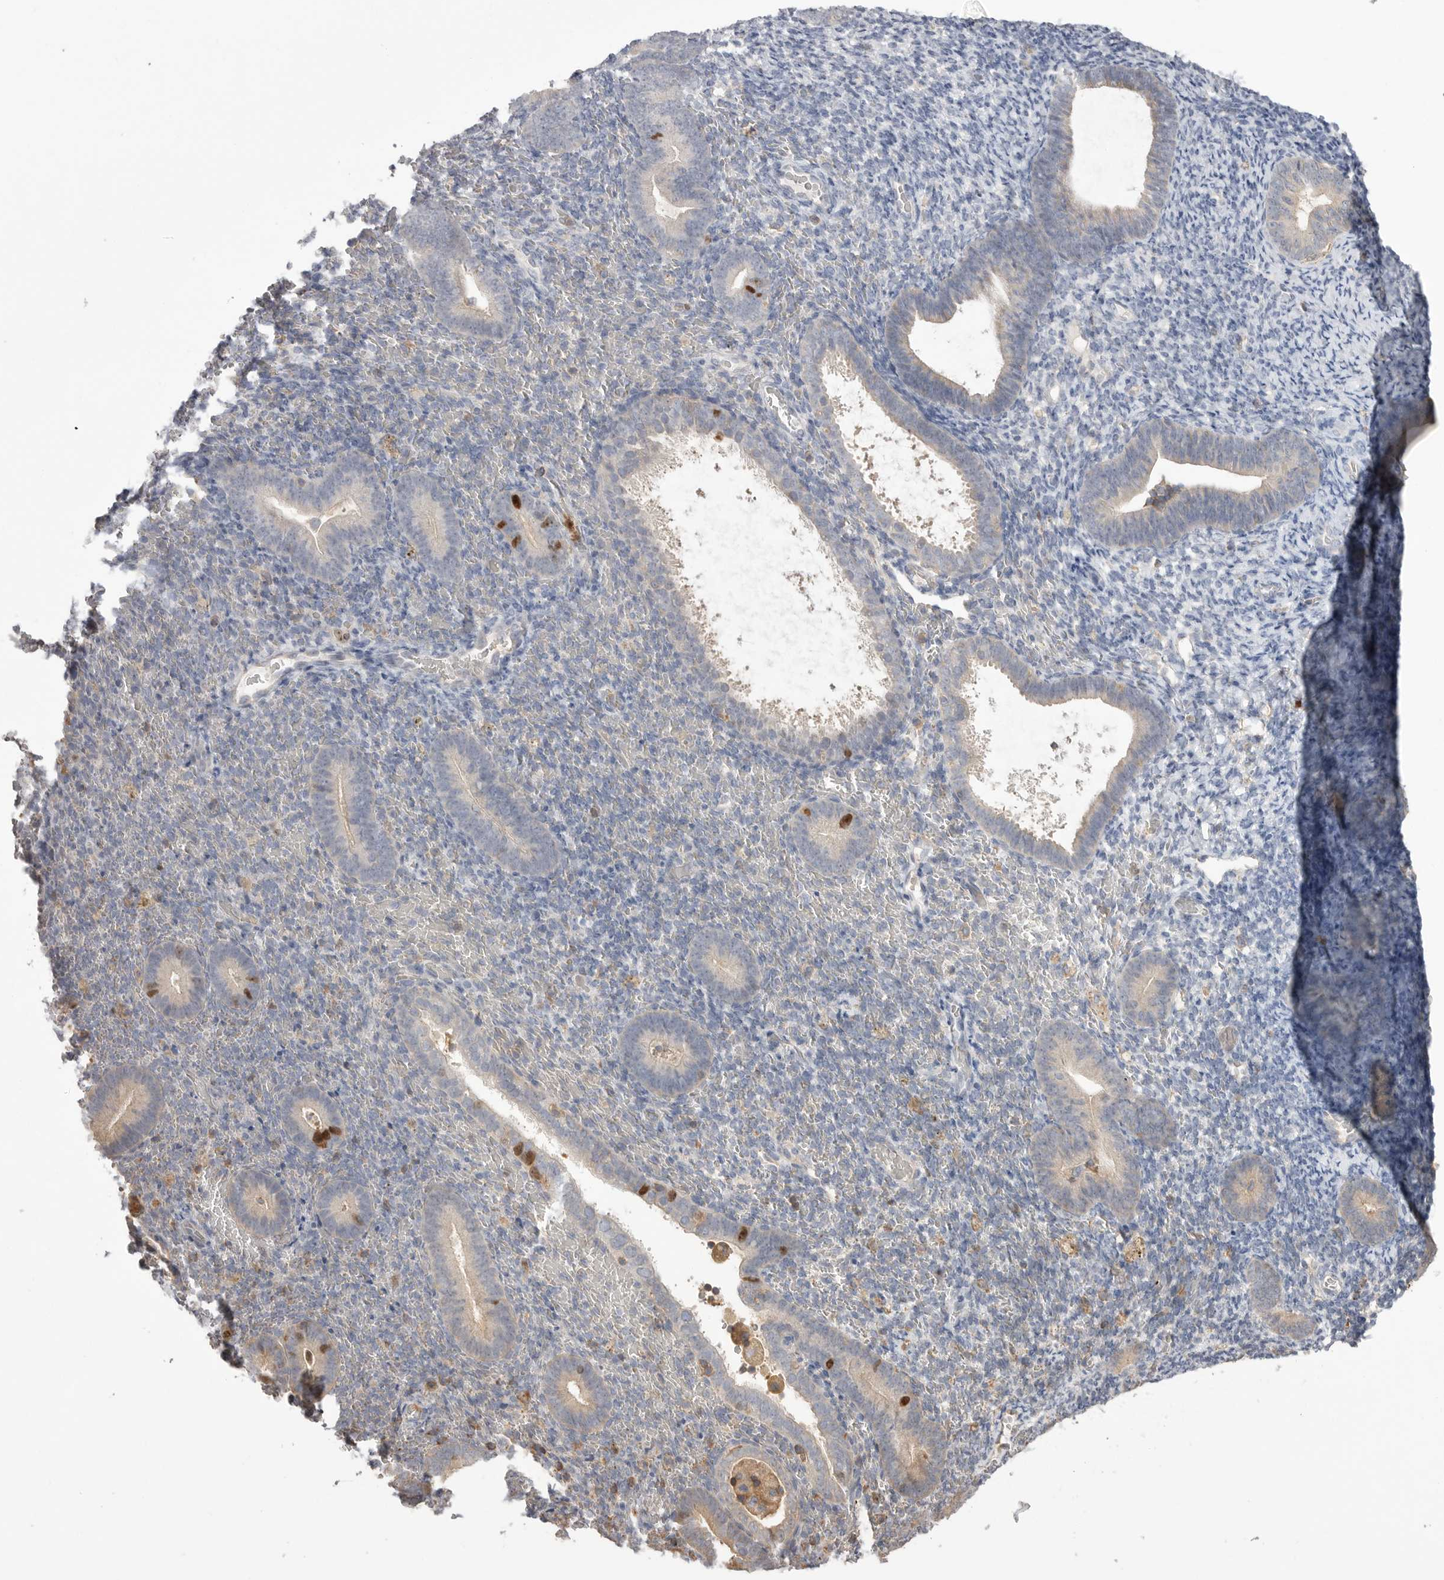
{"staining": {"intensity": "negative", "quantity": "none", "location": "none"}, "tissue": "endometrium", "cell_type": "Cells in endometrial stroma", "image_type": "normal", "snomed": [{"axis": "morphology", "description": "Normal tissue, NOS"}, {"axis": "topography", "description": "Endometrium"}], "caption": "Cells in endometrial stroma show no significant protein expression in unremarkable endometrium. (Brightfield microscopy of DAB immunohistochemistry (IHC) at high magnification).", "gene": "TOP2A", "patient": {"sex": "female", "age": 51}}